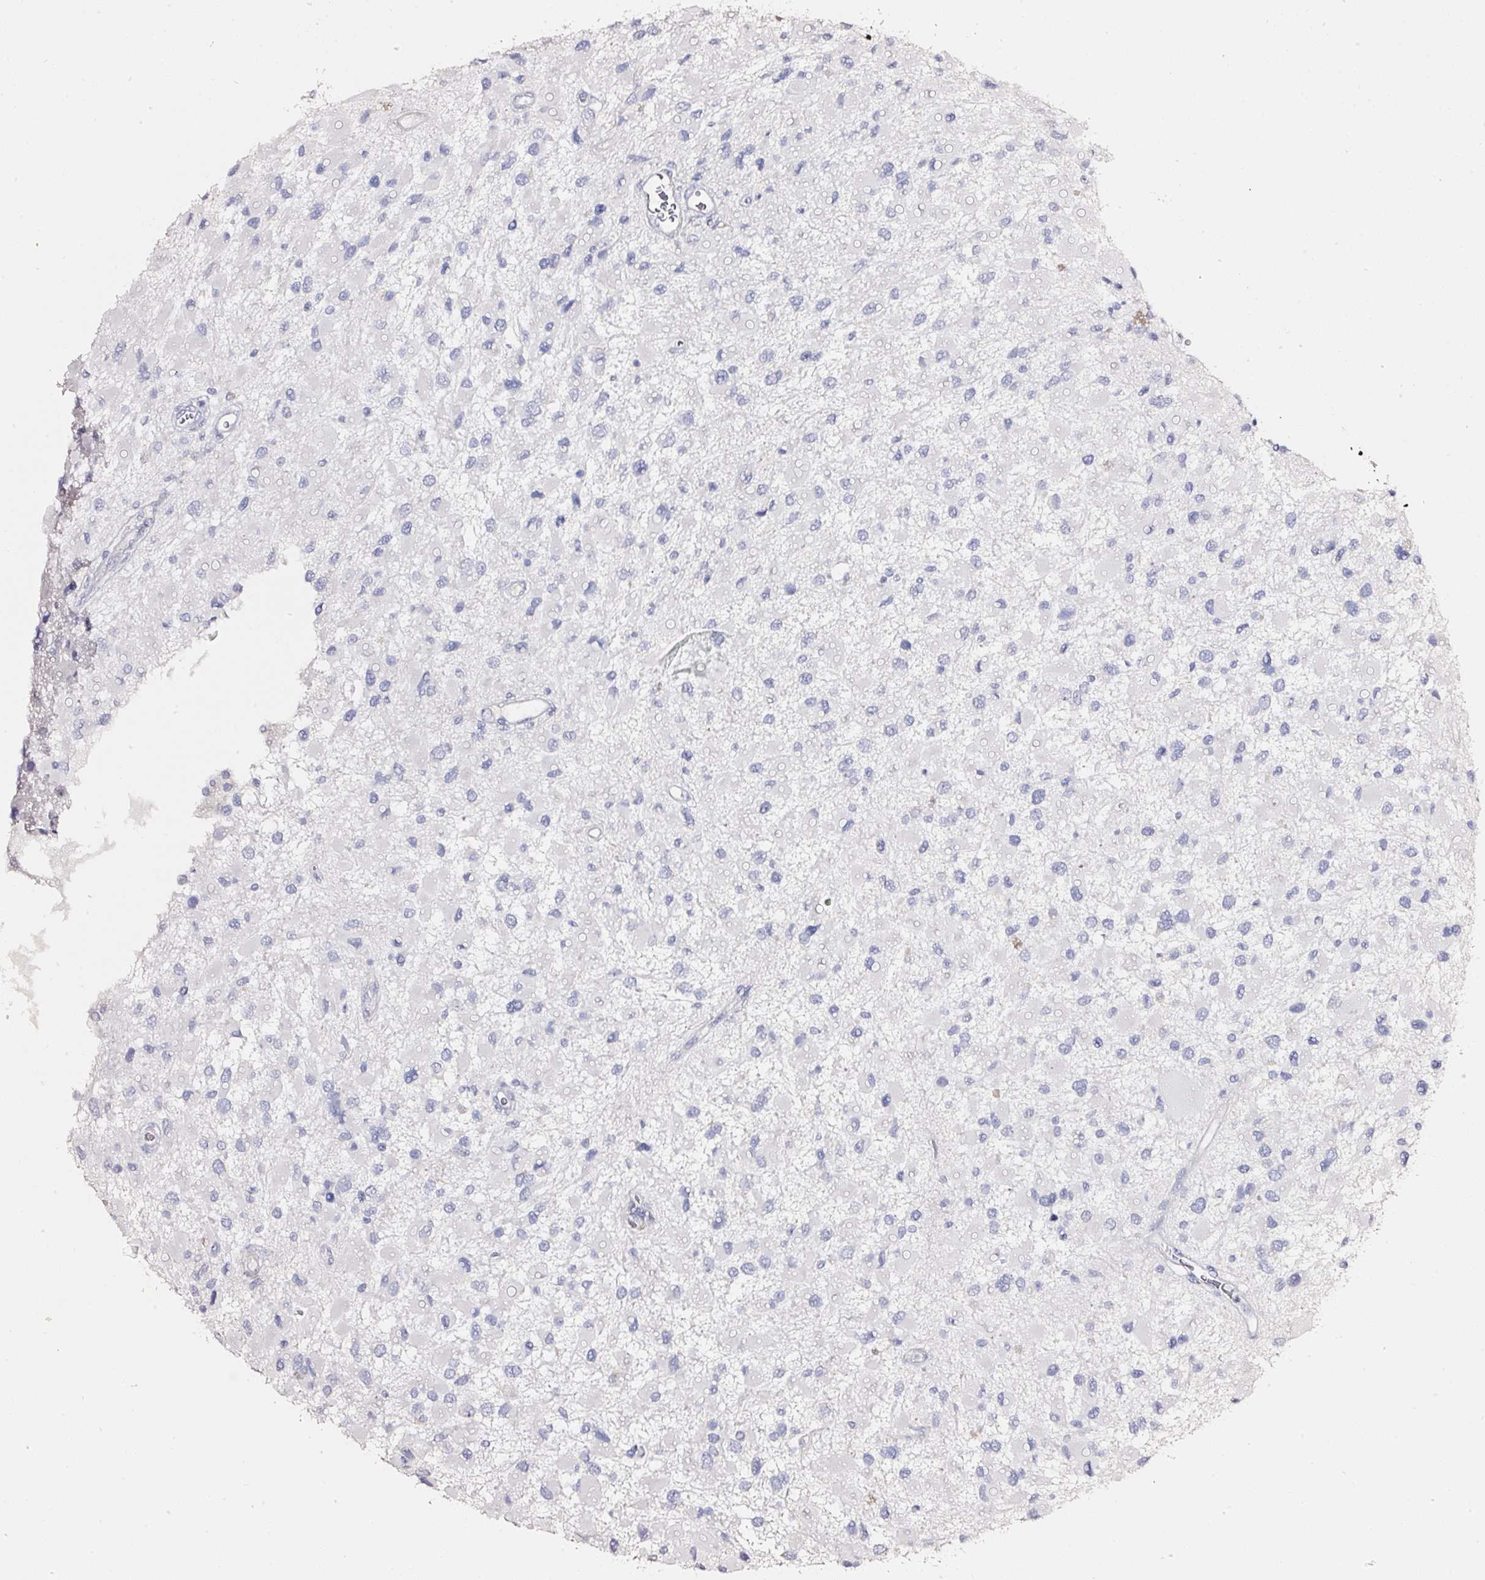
{"staining": {"intensity": "negative", "quantity": "none", "location": "none"}, "tissue": "glioma", "cell_type": "Tumor cells", "image_type": "cancer", "snomed": [{"axis": "morphology", "description": "Glioma, malignant, High grade"}, {"axis": "topography", "description": "Brain"}], "caption": "The image shows no staining of tumor cells in glioma. The staining is performed using DAB (3,3'-diaminobenzidine) brown chromogen with nuclei counter-stained in using hematoxylin.", "gene": "PDXDC1", "patient": {"sex": "male", "age": 53}}